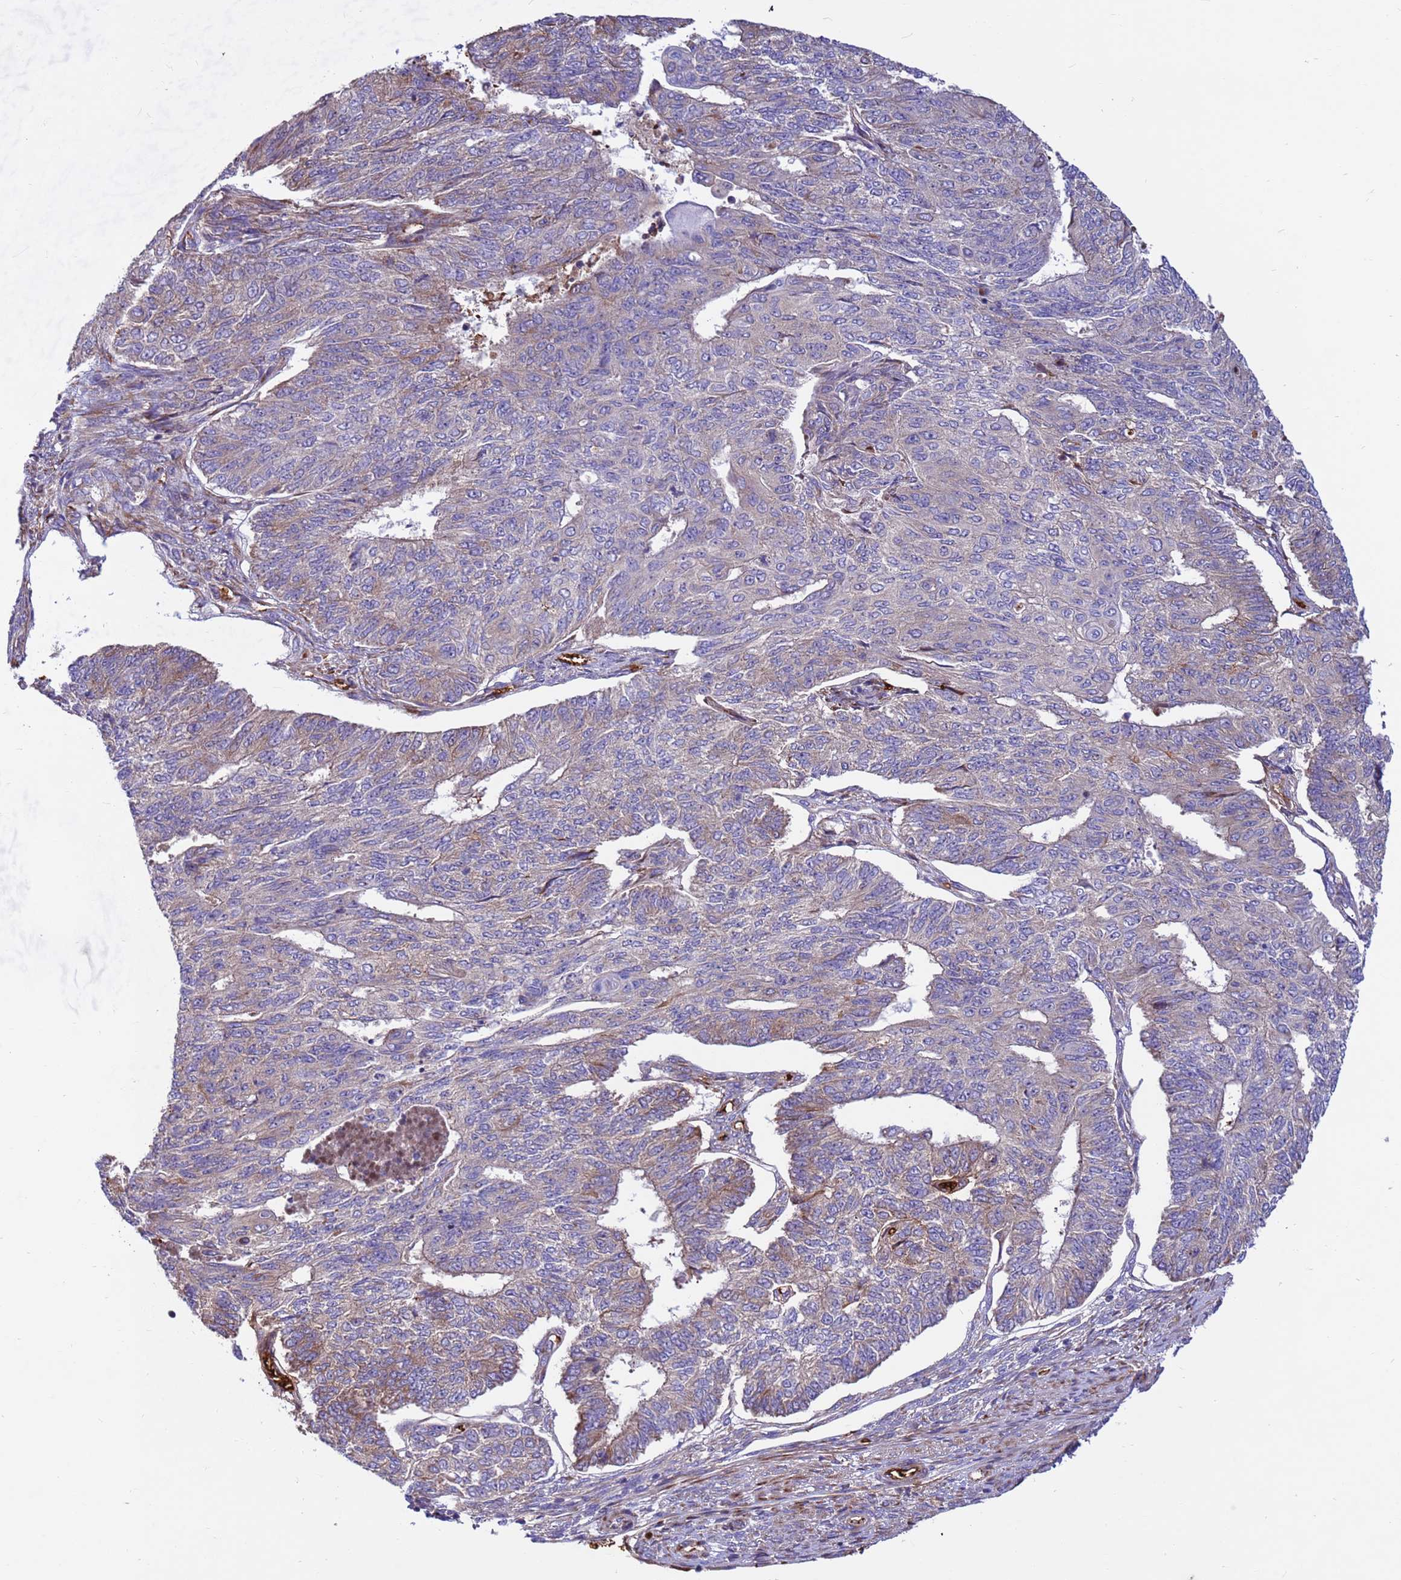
{"staining": {"intensity": "weak", "quantity": "<25%", "location": "cytoplasmic/membranous"}, "tissue": "endometrial cancer", "cell_type": "Tumor cells", "image_type": "cancer", "snomed": [{"axis": "morphology", "description": "Adenocarcinoma, NOS"}, {"axis": "topography", "description": "Endometrium"}], "caption": "Human endometrial cancer stained for a protein using IHC demonstrates no positivity in tumor cells.", "gene": "ZNF669", "patient": {"sex": "female", "age": 32}}